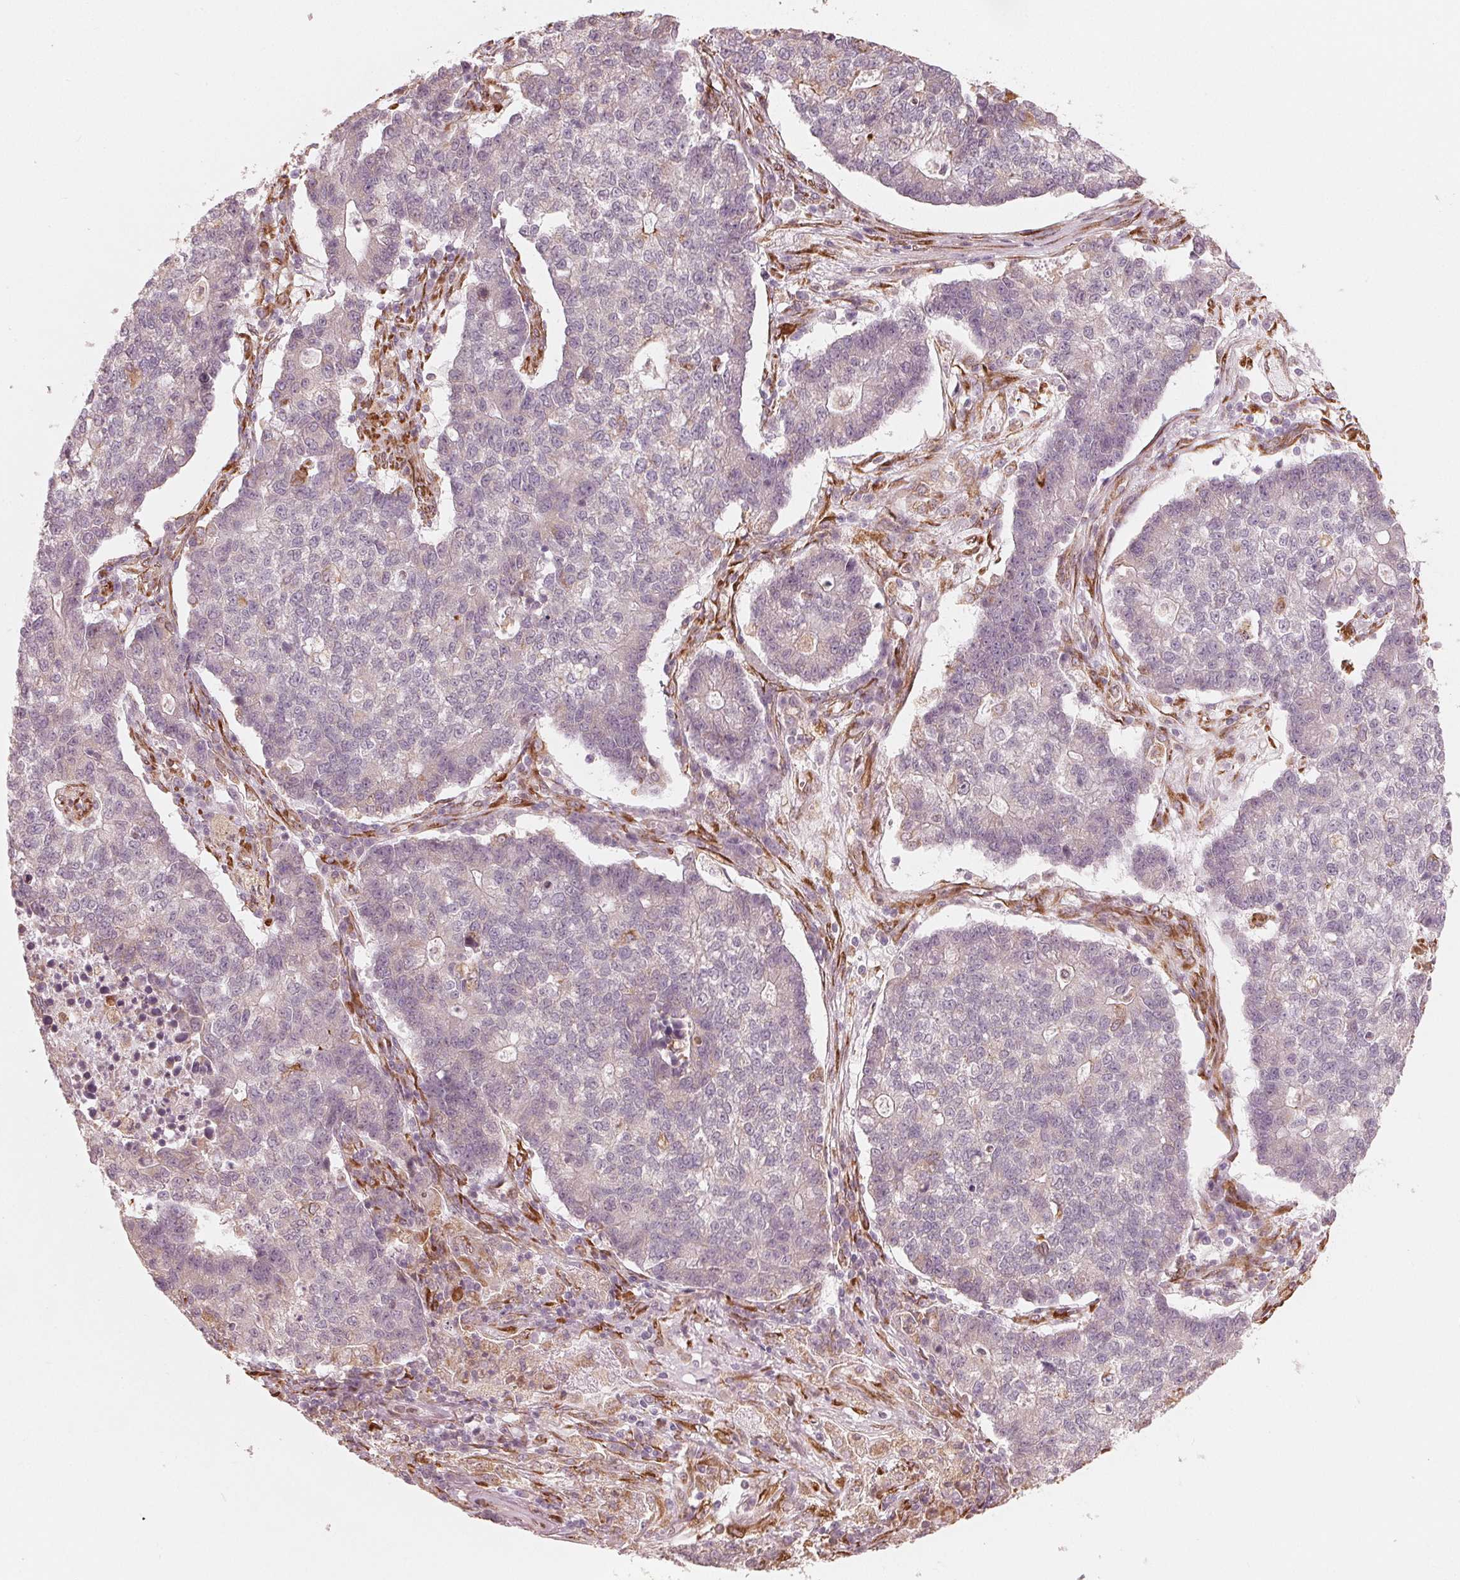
{"staining": {"intensity": "negative", "quantity": "none", "location": "none"}, "tissue": "lung cancer", "cell_type": "Tumor cells", "image_type": "cancer", "snomed": [{"axis": "morphology", "description": "Adenocarcinoma, NOS"}, {"axis": "topography", "description": "Lung"}], "caption": "Human lung adenocarcinoma stained for a protein using immunohistochemistry (IHC) reveals no positivity in tumor cells.", "gene": "IKBIP", "patient": {"sex": "male", "age": 57}}